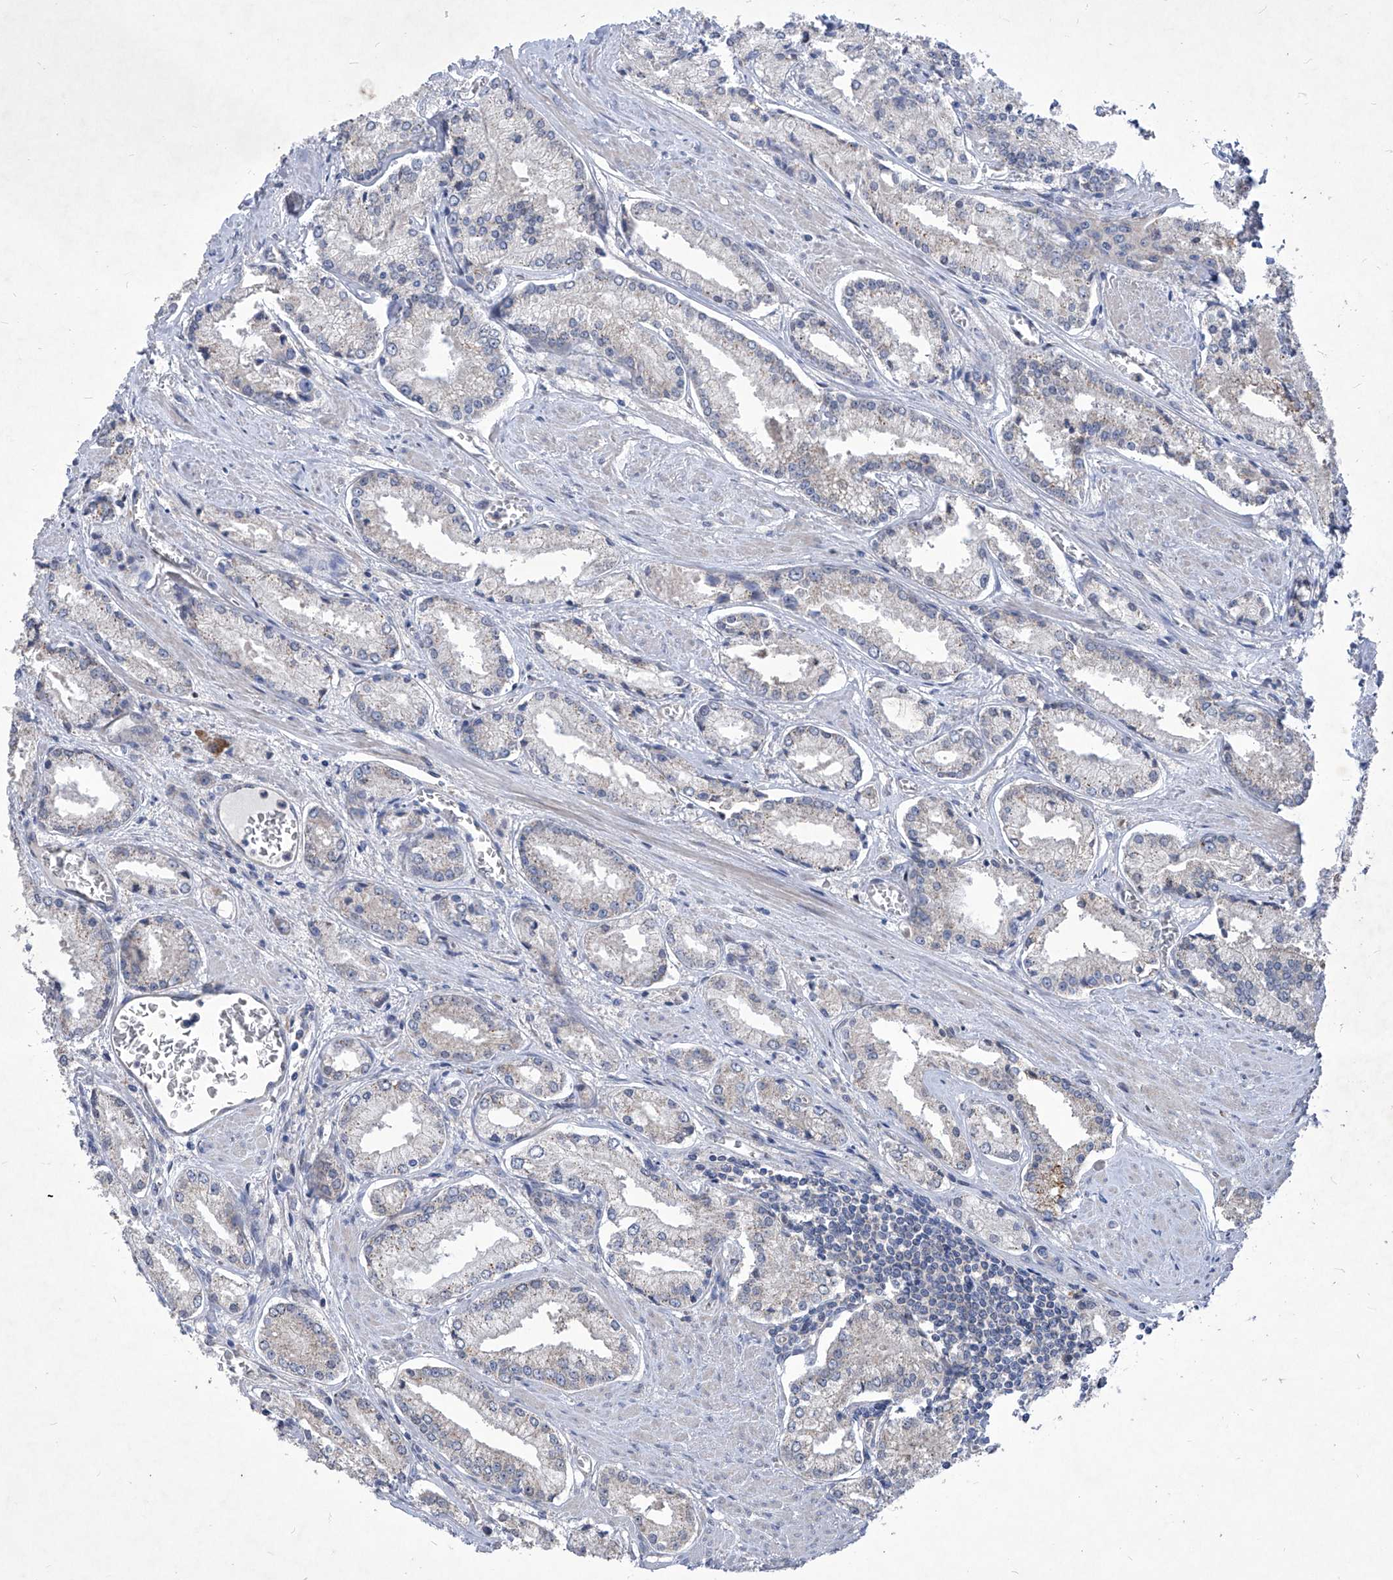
{"staining": {"intensity": "negative", "quantity": "none", "location": "none"}, "tissue": "prostate cancer", "cell_type": "Tumor cells", "image_type": "cancer", "snomed": [{"axis": "morphology", "description": "Adenocarcinoma, Low grade"}, {"axis": "topography", "description": "Prostate"}], "caption": "Immunohistochemistry (IHC) micrograph of prostate cancer (adenocarcinoma (low-grade)) stained for a protein (brown), which demonstrates no staining in tumor cells.", "gene": "COQ3", "patient": {"sex": "male", "age": 54}}